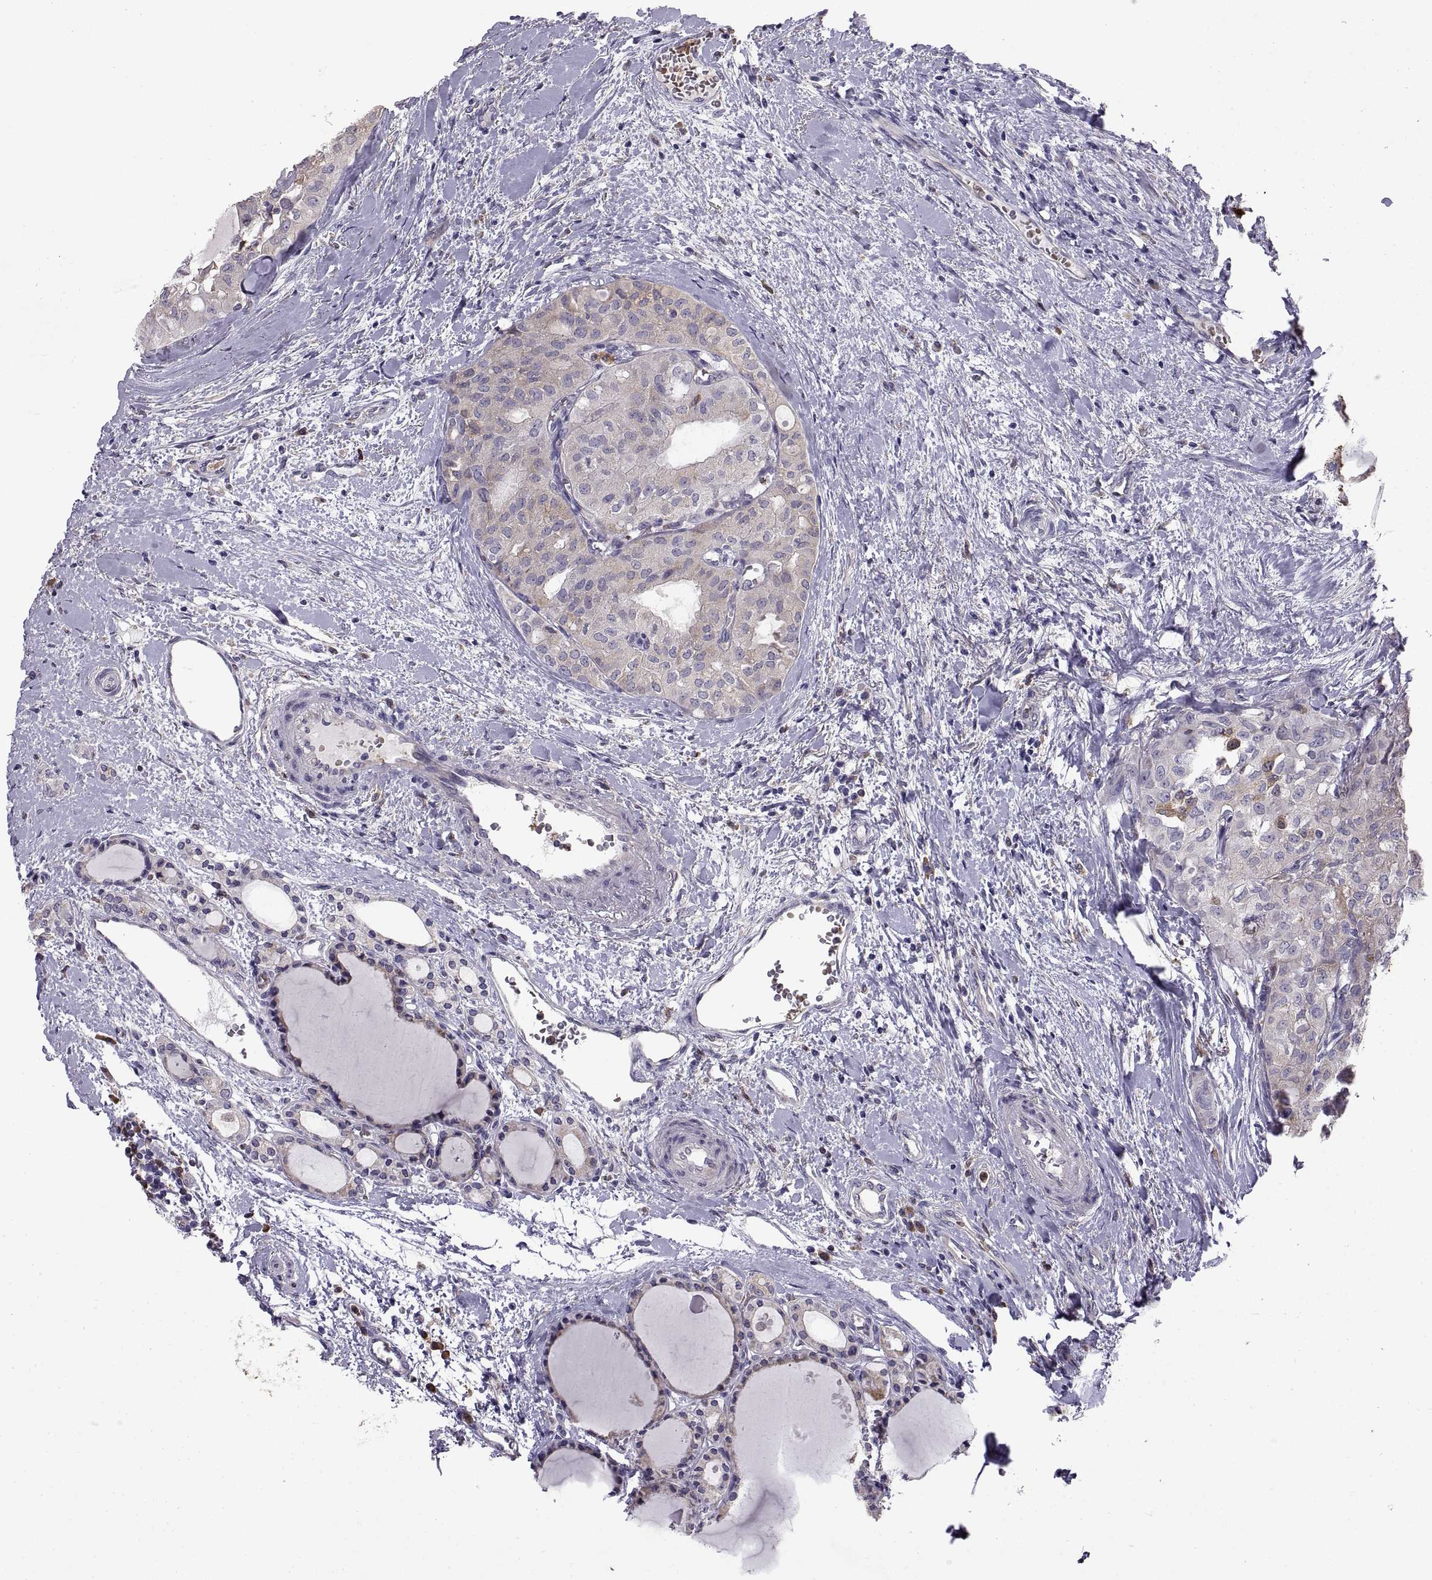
{"staining": {"intensity": "negative", "quantity": "none", "location": "none"}, "tissue": "thyroid cancer", "cell_type": "Tumor cells", "image_type": "cancer", "snomed": [{"axis": "morphology", "description": "Follicular adenoma carcinoma, NOS"}, {"axis": "topography", "description": "Thyroid gland"}], "caption": "Immunohistochemistry (IHC) micrograph of human follicular adenoma carcinoma (thyroid) stained for a protein (brown), which shows no expression in tumor cells. (Stains: DAB (3,3'-diaminobenzidine) IHC with hematoxylin counter stain, Microscopy: brightfield microscopy at high magnification).", "gene": "DOK3", "patient": {"sex": "male", "age": 75}}